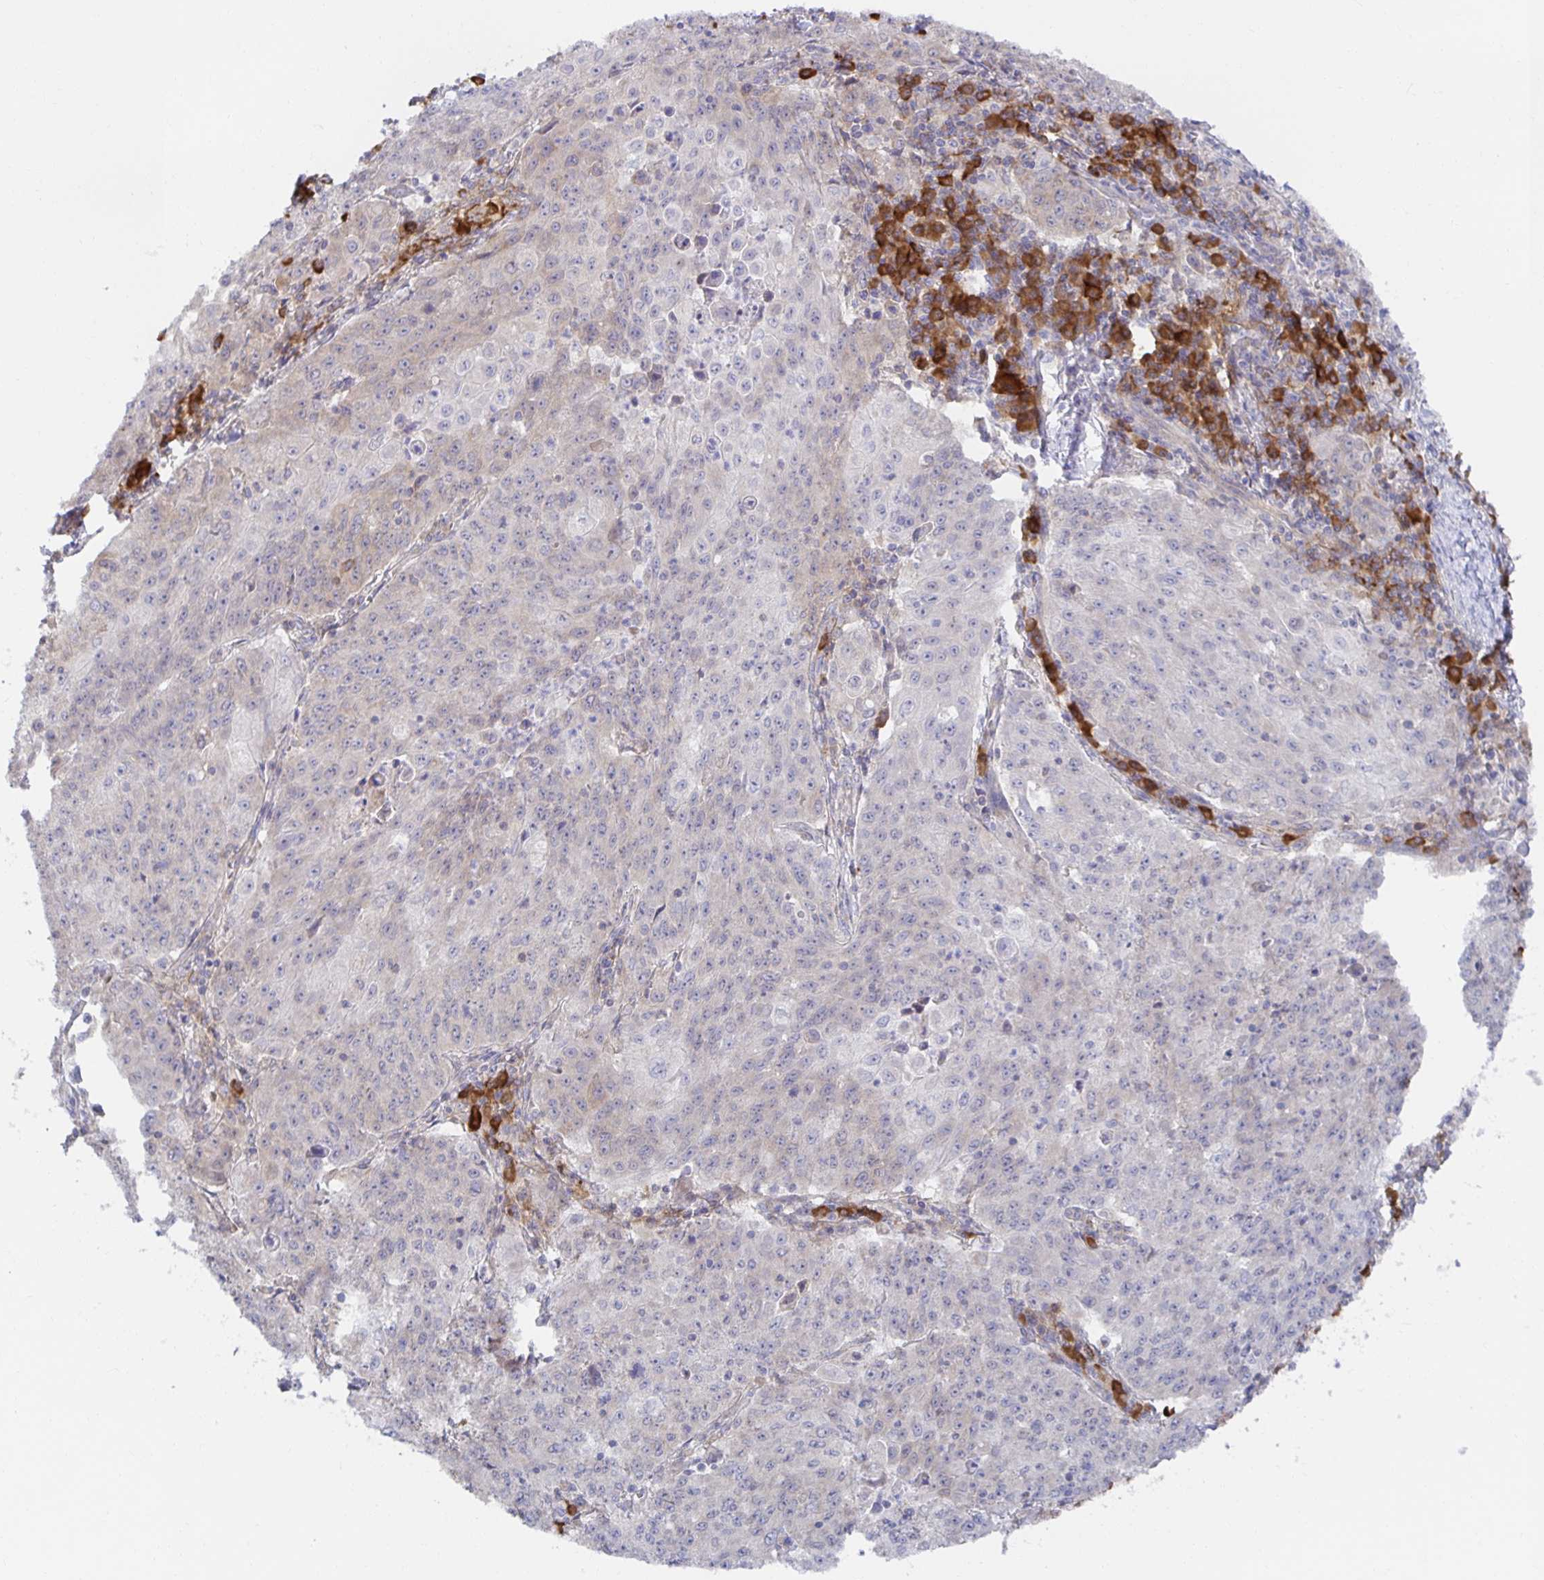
{"staining": {"intensity": "negative", "quantity": "none", "location": "none"}, "tissue": "lung cancer", "cell_type": "Tumor cells", "image_type": "cancer", "snomed": [{"axis": "morphology", "description": "Squamous cell carcinoma, NOS"}, {"axis": "morphology", "description": "Squamous cell carcinoma, metastatic, NOS"}, {"axis": "topography", "description": "Bronchus"}, {"axis": "topography", "description": "Lung"}], "caption": "An IHC image of lung cancer (squamous cell carcinoma) is shown. There is no staining in tumor cells of lung cancer (squamous cell carcinoma). (Stains: DAB (3,3'-diaminobenzidine) immunohistochemistry (IHC) with hematoxylin counter stain, Microscopy: brightfield microscopy at high magnification).", "gene": "BAD", "patient": {"sex": "male", "age": 62}}